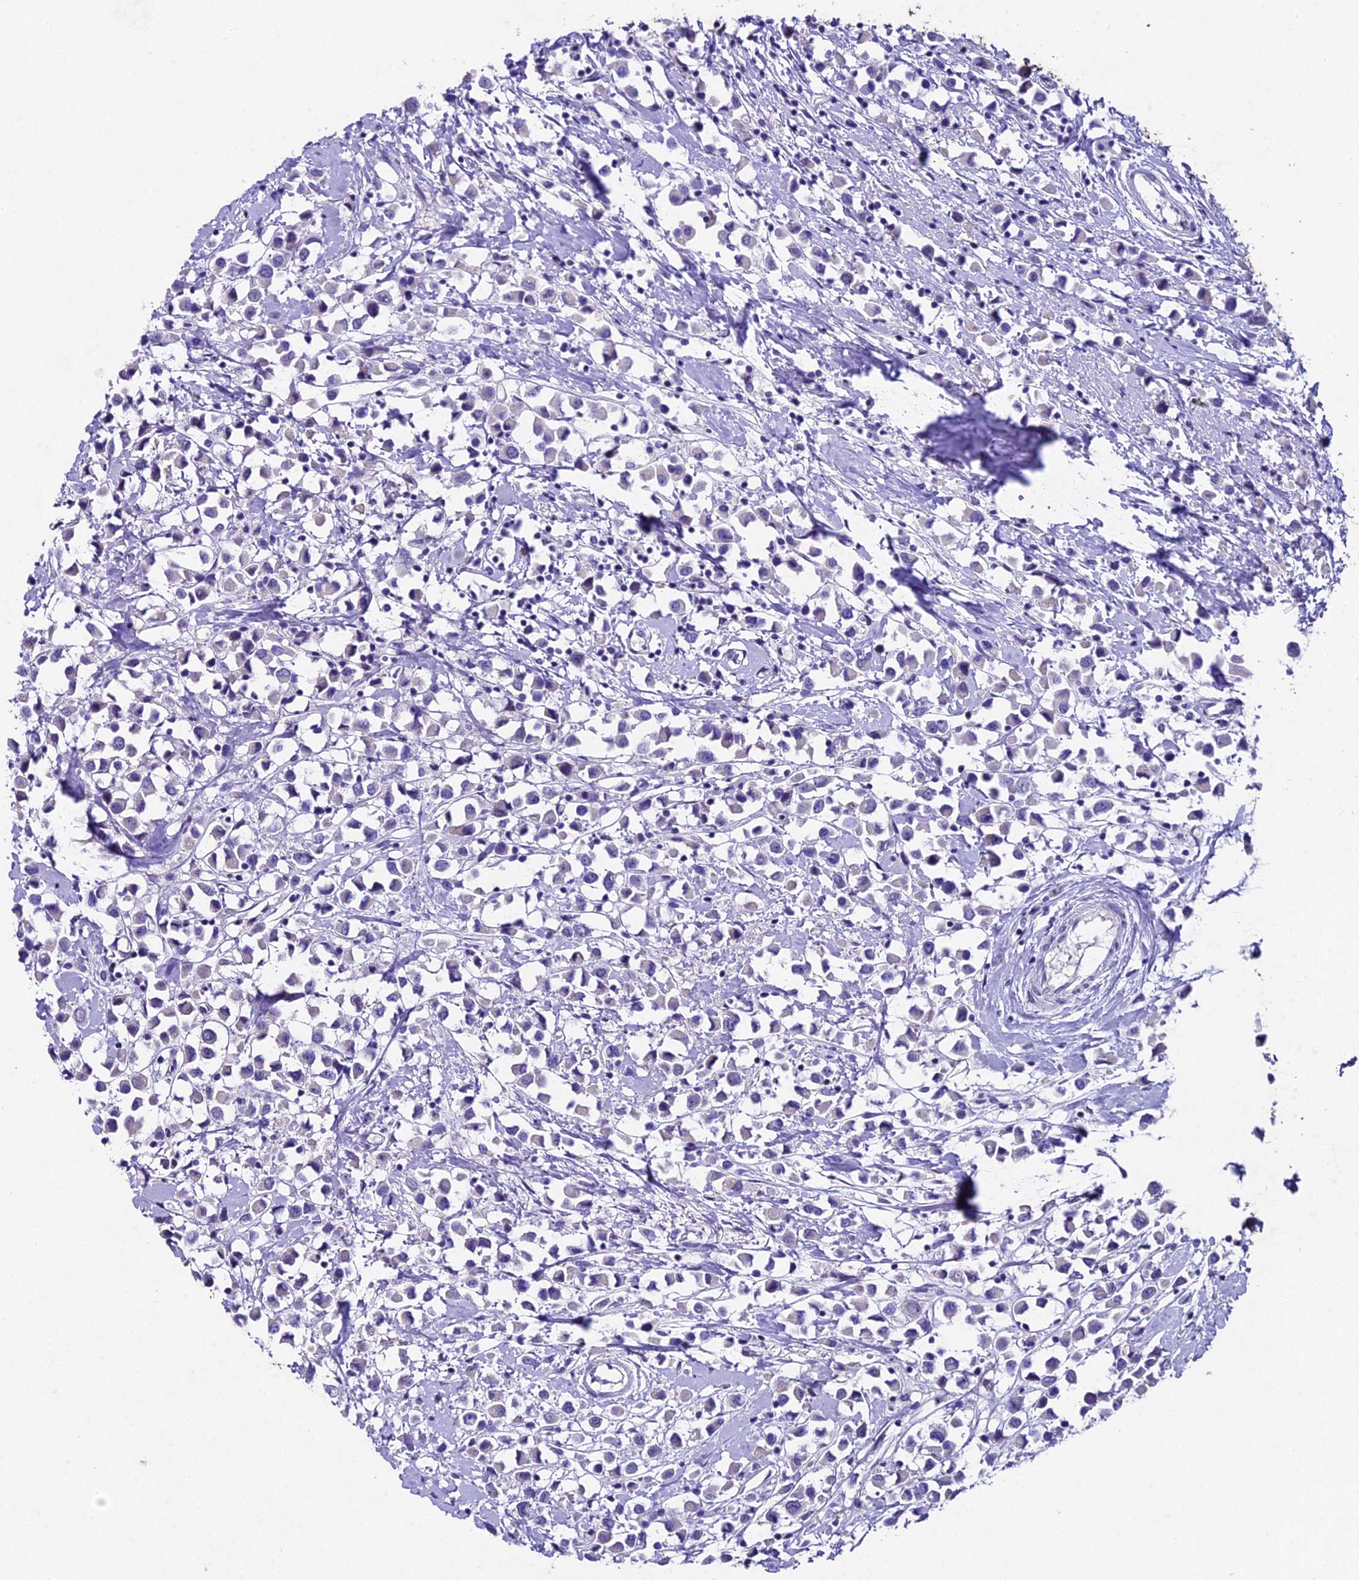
{"staining": {"intensity": "negative", "quantity": "none", "location": "none"}, "tissue": "breast cancer", "cell_type": "Tumor cells", "image_type": "cancer", "snomed": [{"axis": "morphology", "description": "Duct carcinoma"}, {"axis": "topography", "description": "Breast"}], "caption": "IHC histopathology image of neoplastic tissue: infiltrating ductal carcinoma (breast) stained with DAB (3,3'-diaminobenzidine) shows no significant protein positivity in tumor cells.", "gene": "IFT140", "patient": {"sex": "female", "age": 61}}